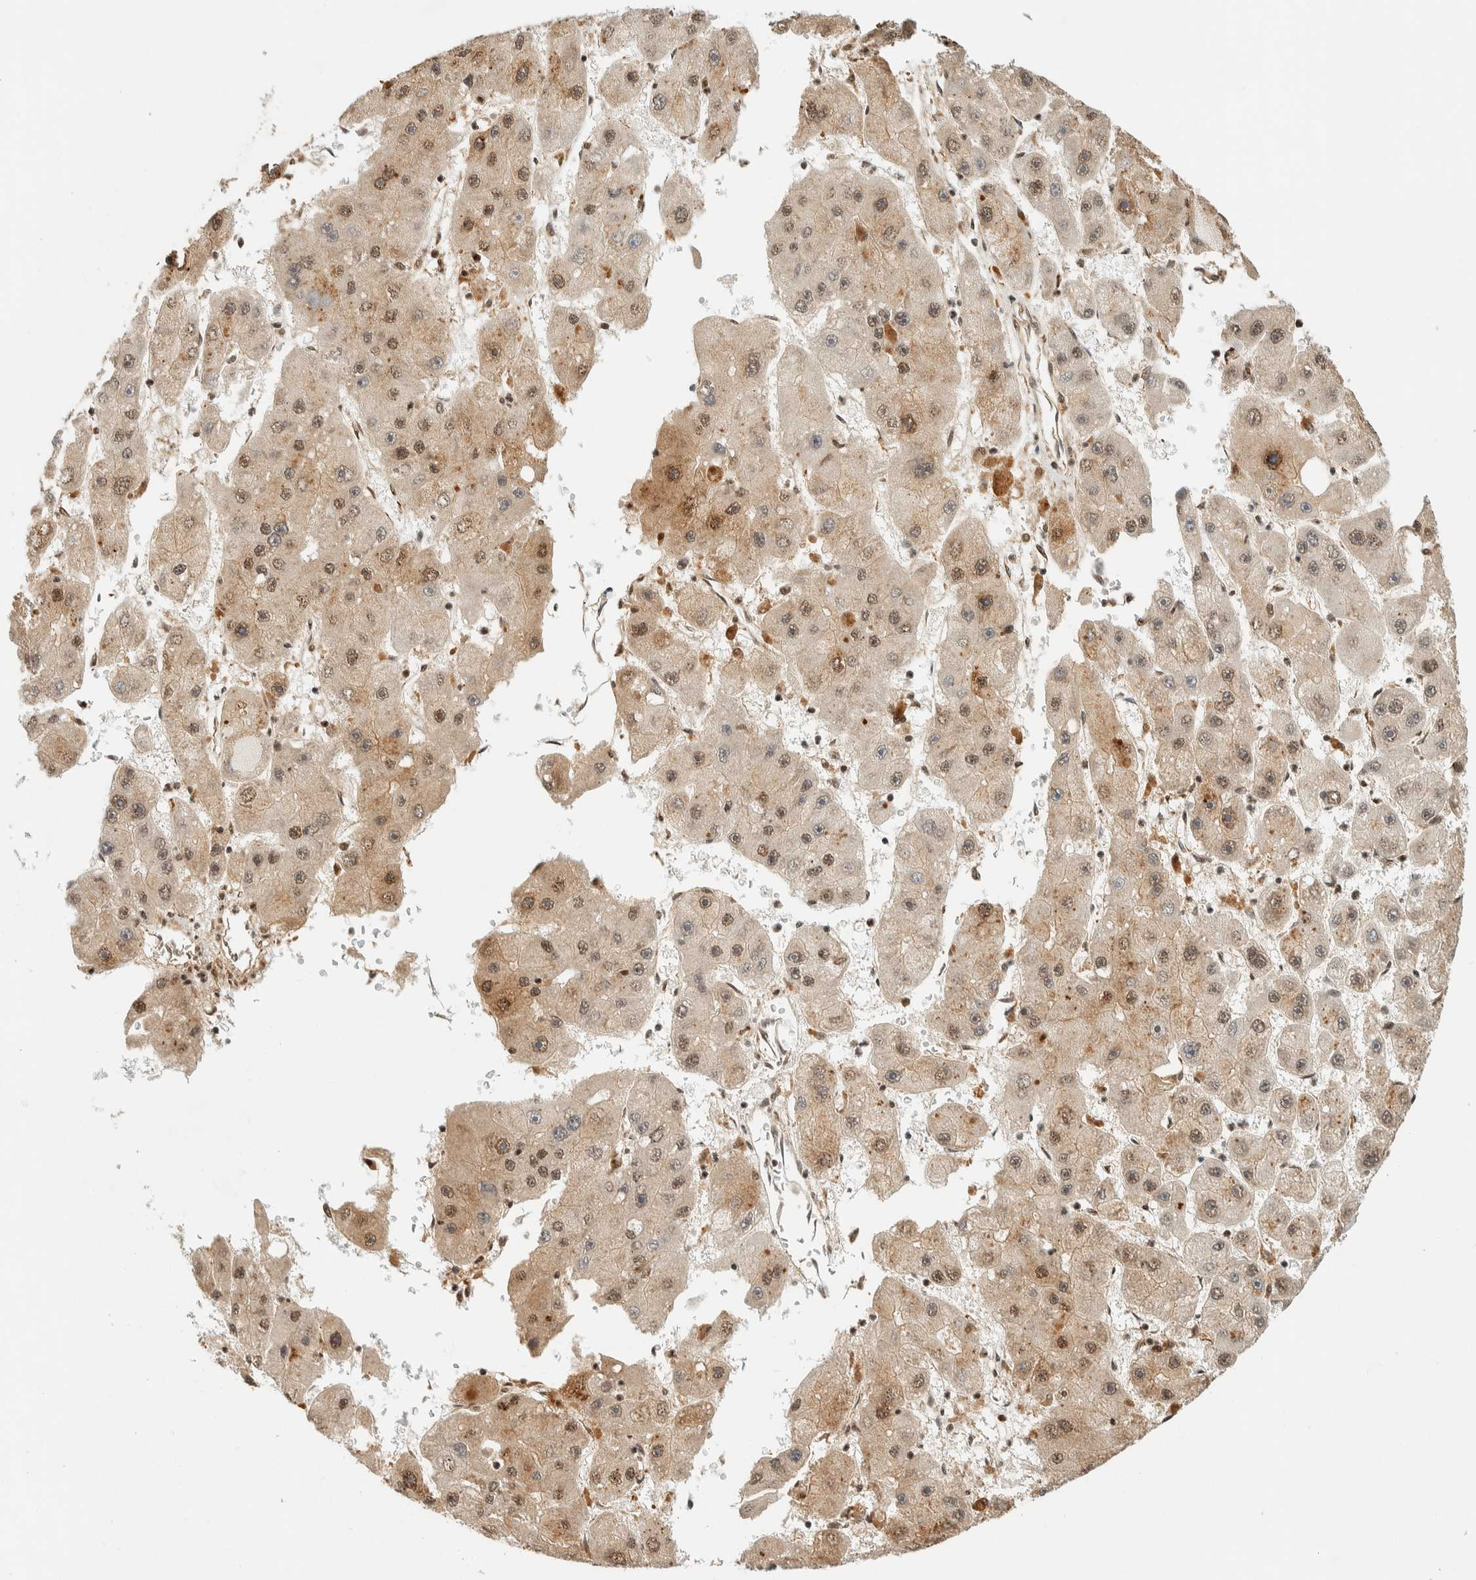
{"staining": {"intensity": "moderate", "quantity": ">75%", "location": "cytoplasmic/membranous,nuclear"}, "tissue": "liver cancer", "cell_type": "Tumor cells", "image_type": "cancer", "snomed": [{"axis": "morphology", "description": "Carcinoma, Hepatocellular, NOS"}, {"axis": "topography", "description": "Liver"}], "caption": "Immunohistochemical staining of human liver hepatocellular carcinoma reveals medium levels of moderate cytoplasmic/membranous and nuclear staining in about >75% of tumor cells.", "gene": "SIK1", "patient": {"sex": "female", "age": 61}}